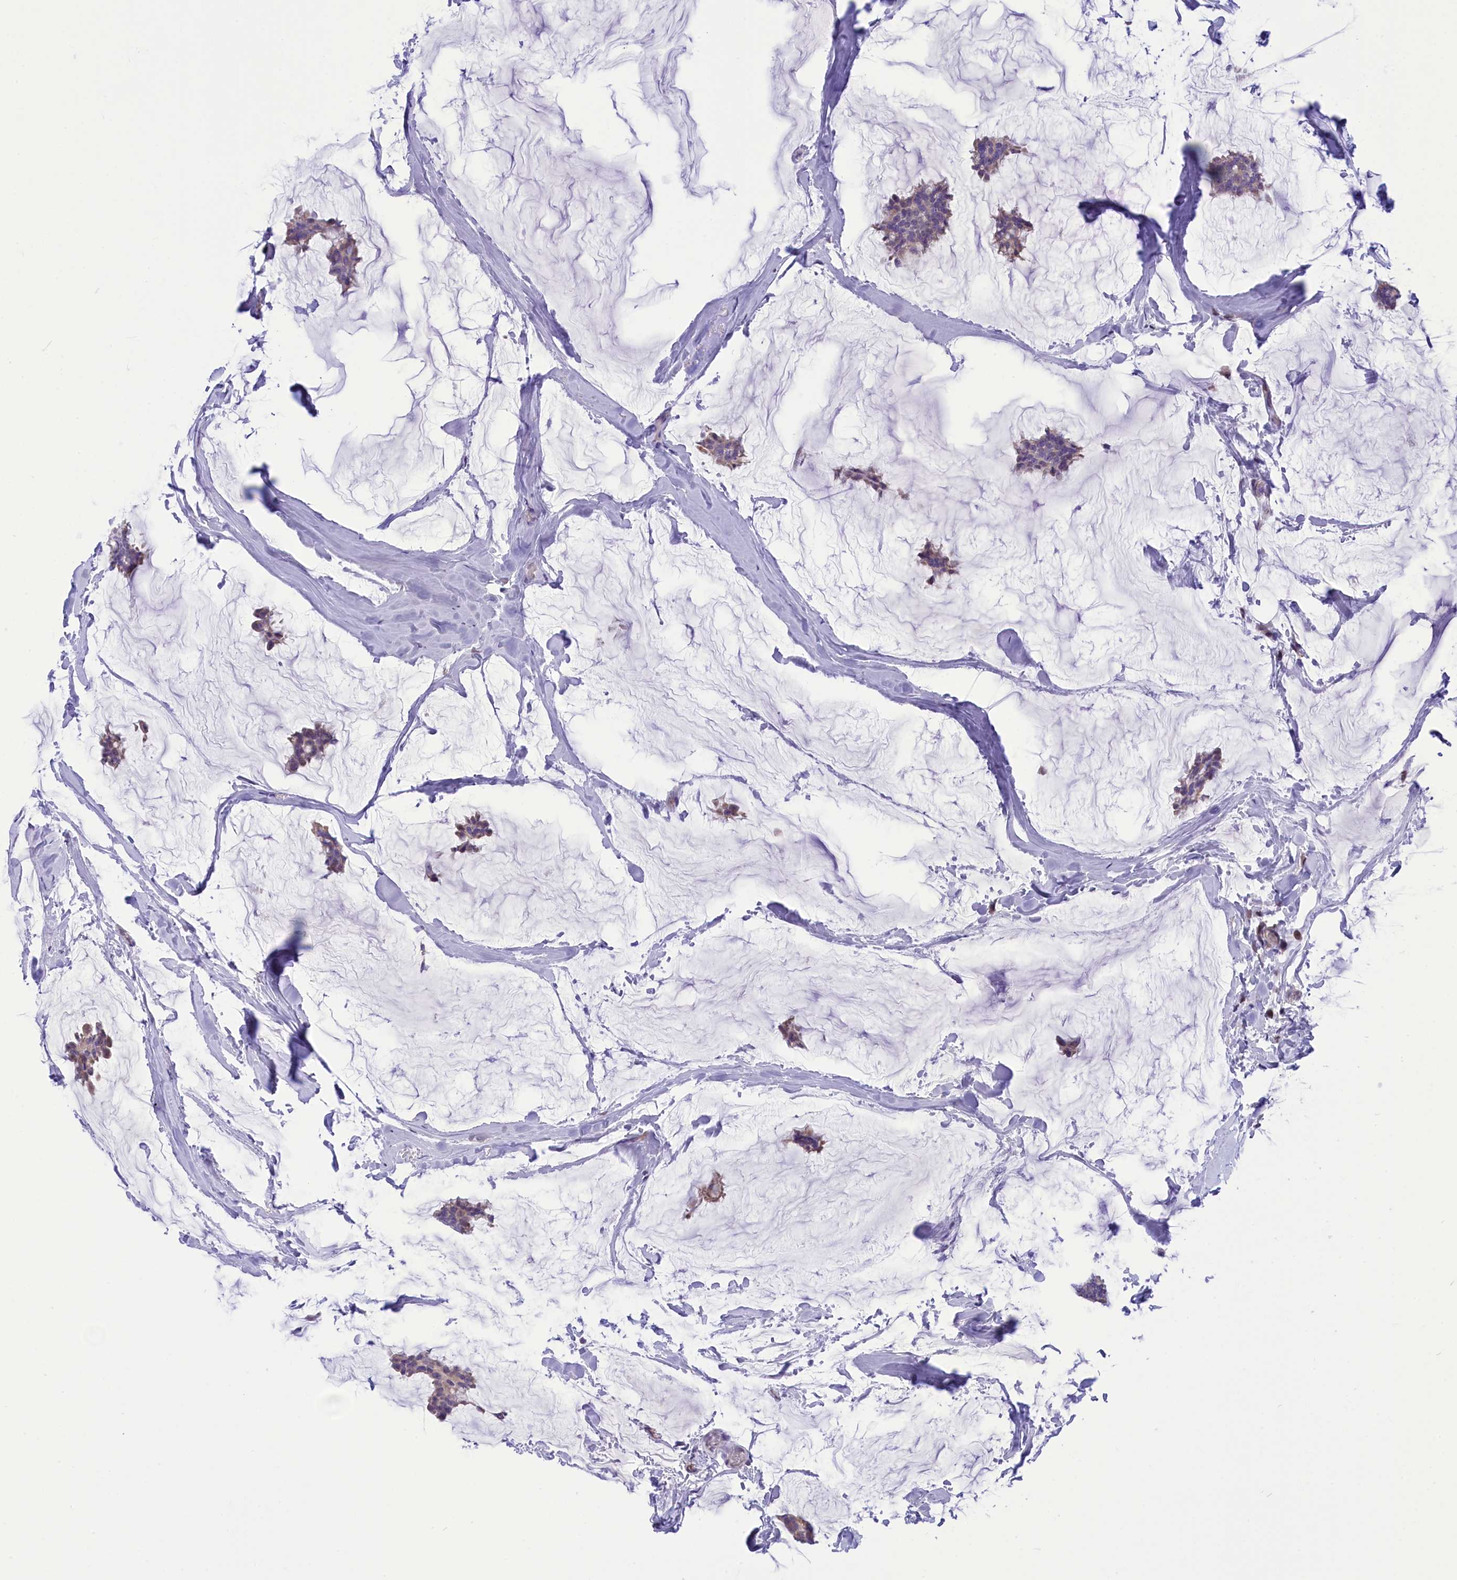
{"staining": {"intensity": "weak", "quantity": "25%-75%", "location": "cytoplasmic/membranous"}, "tissue": "breast cancer", "cell_type": "Tumor cells", "image_type": "cancer", "snomed": [{"axis": "morphology", "description": "Duct carcinoma"}, {"axis": "topography", "description": "Breast"}], "caption": "Brown immunohistochemical staining in breast invasive ductal carcinoma shows weak cytoplasmic/membranous expression in about 25%-75% of tumor cells. The staining was performed using DAB, with brown indicating positive protein expression. Nuclei are stained blue with hematoxylin.", "gene": "DCAF16", "patient": {"sex": "female", "age": 93}}